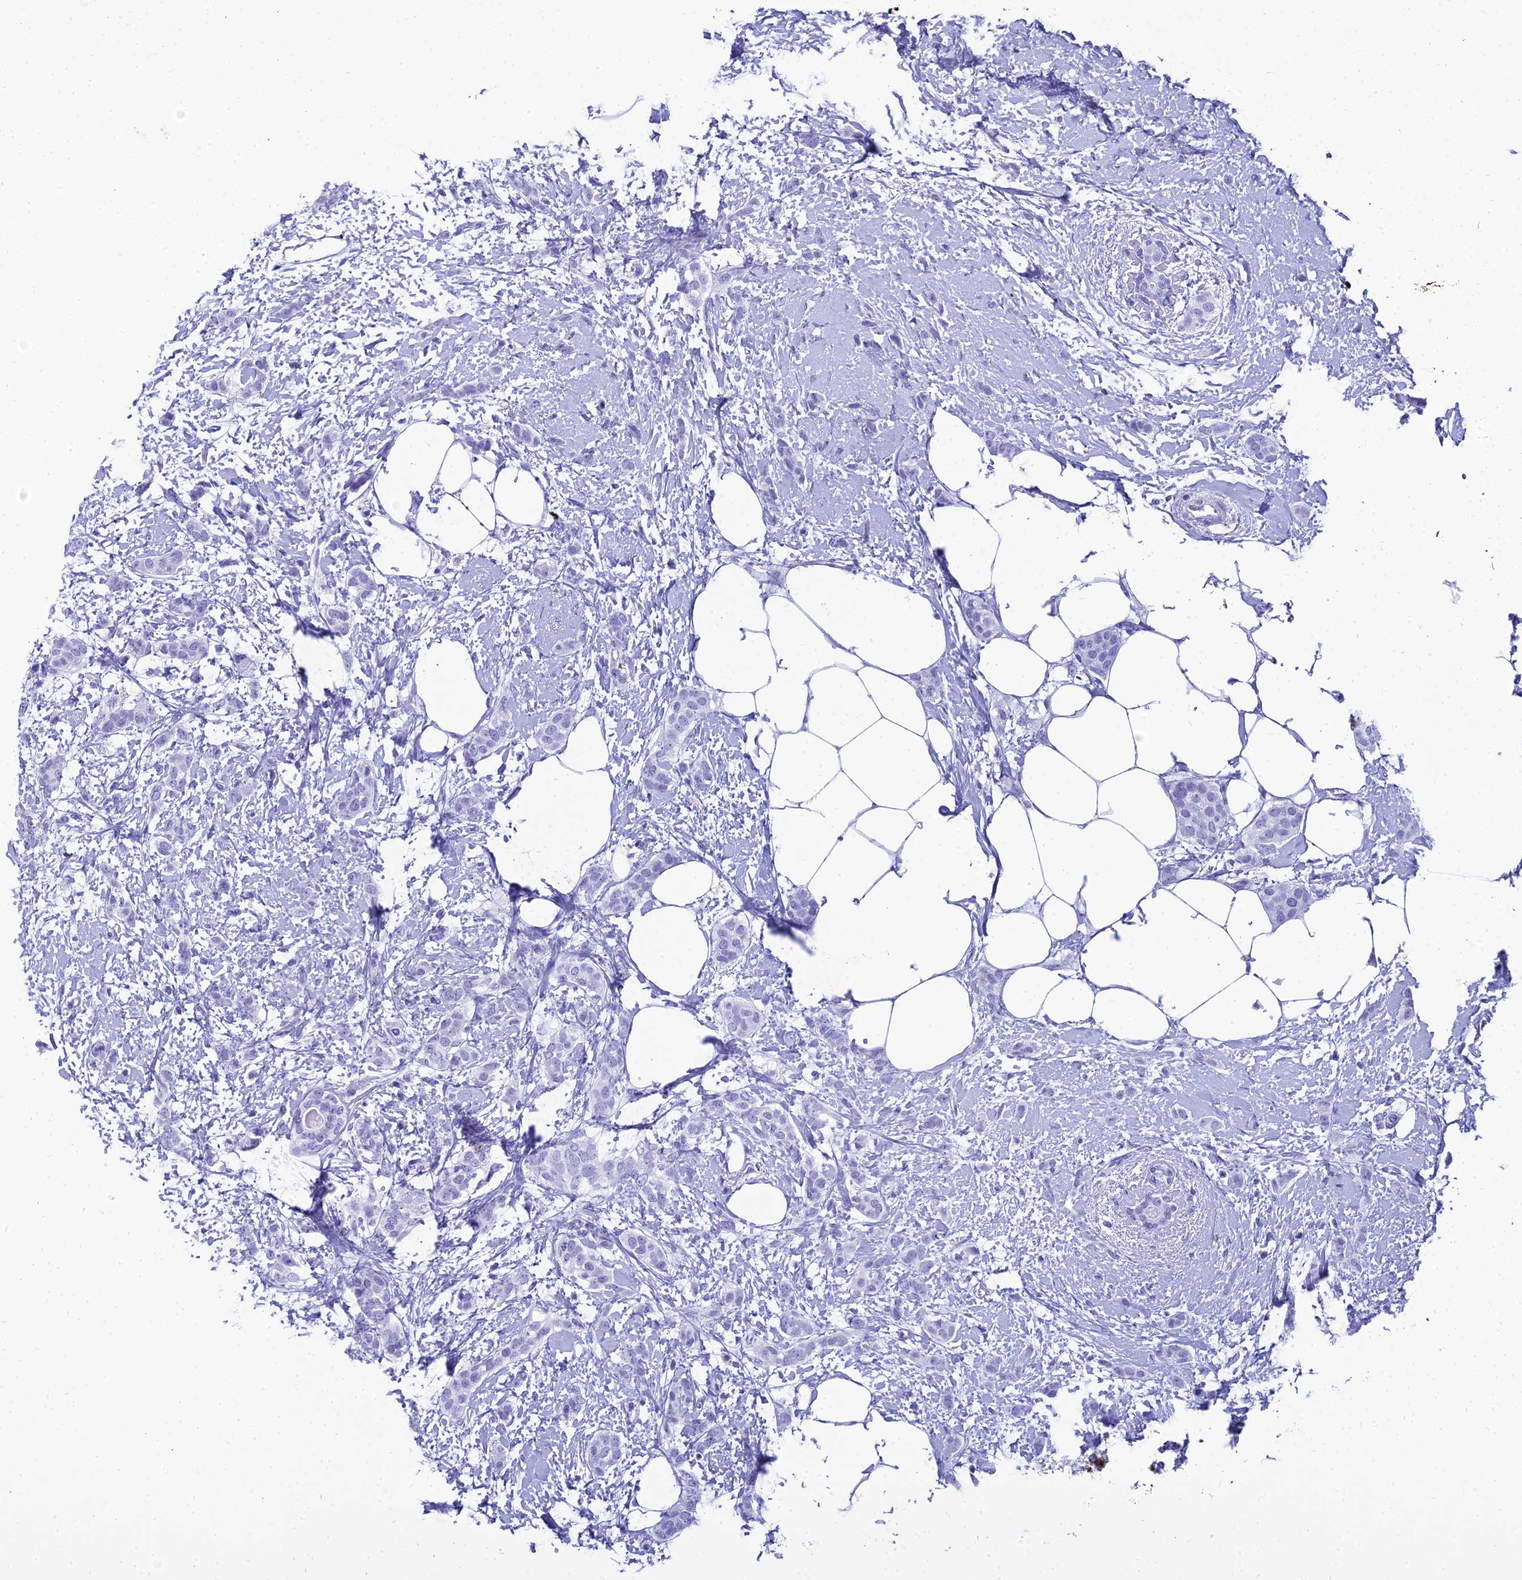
{"staining": {"intensity": "negative", "quantity": "none", "location": "none"}, "tissue": "breast cancer", "cell_type": "Tumor cells", "image_type": "cancer", "snomed": [{"axis": "morphology", "description": "Duct carcinoma"}, {"axis": "topography", "description": "Breast"}], "caption": "The photomicrograph exhibits no staining of tumor cells in invasive ductal carcinoma (breast). The staining was performed using DAB to visualize the protein expression in brown, while the nuclei were stained in blue with hematoxylin (Magnification: 20x).", "gene": "ZNF442", "patient": {"sex": "female", "age": 72}}